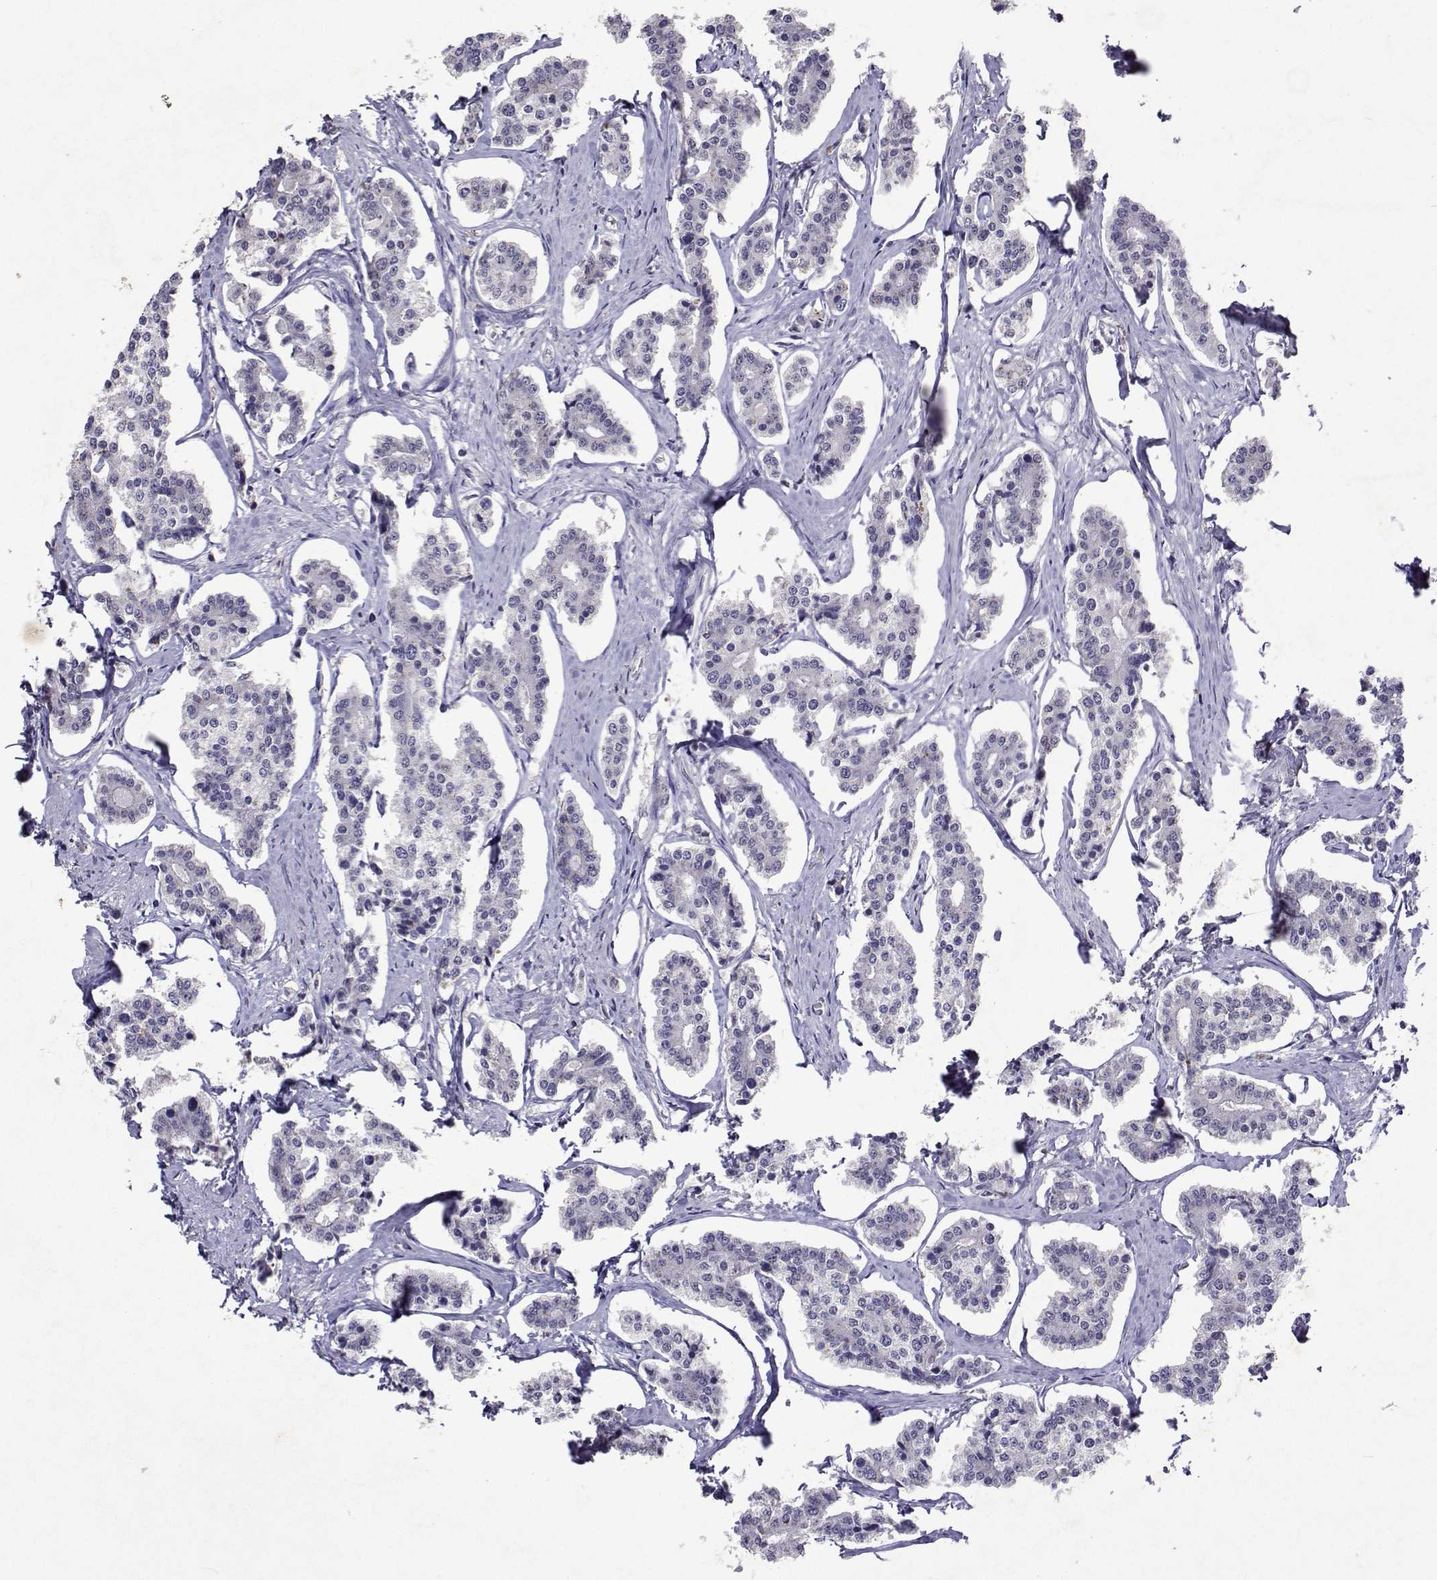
{"staining": {"intensity": "negative", "quantity": "none", "location": "none"}, "tissue": "carcinoid", "cell_type": "Tumor cells", "image_type": "cancer", "snomed": [{"axis": "morphology", "description": "Carcinoid, malignant, NOS"}, {"axis": "topography", "description": "Small intestine"}], "caption": "Carcinoid (malignant) stained for a protein using immunohistochemistry displays no staining tumor cells.", "gene": "APAF1", "patient": {"sex": "female", "age": 65}}